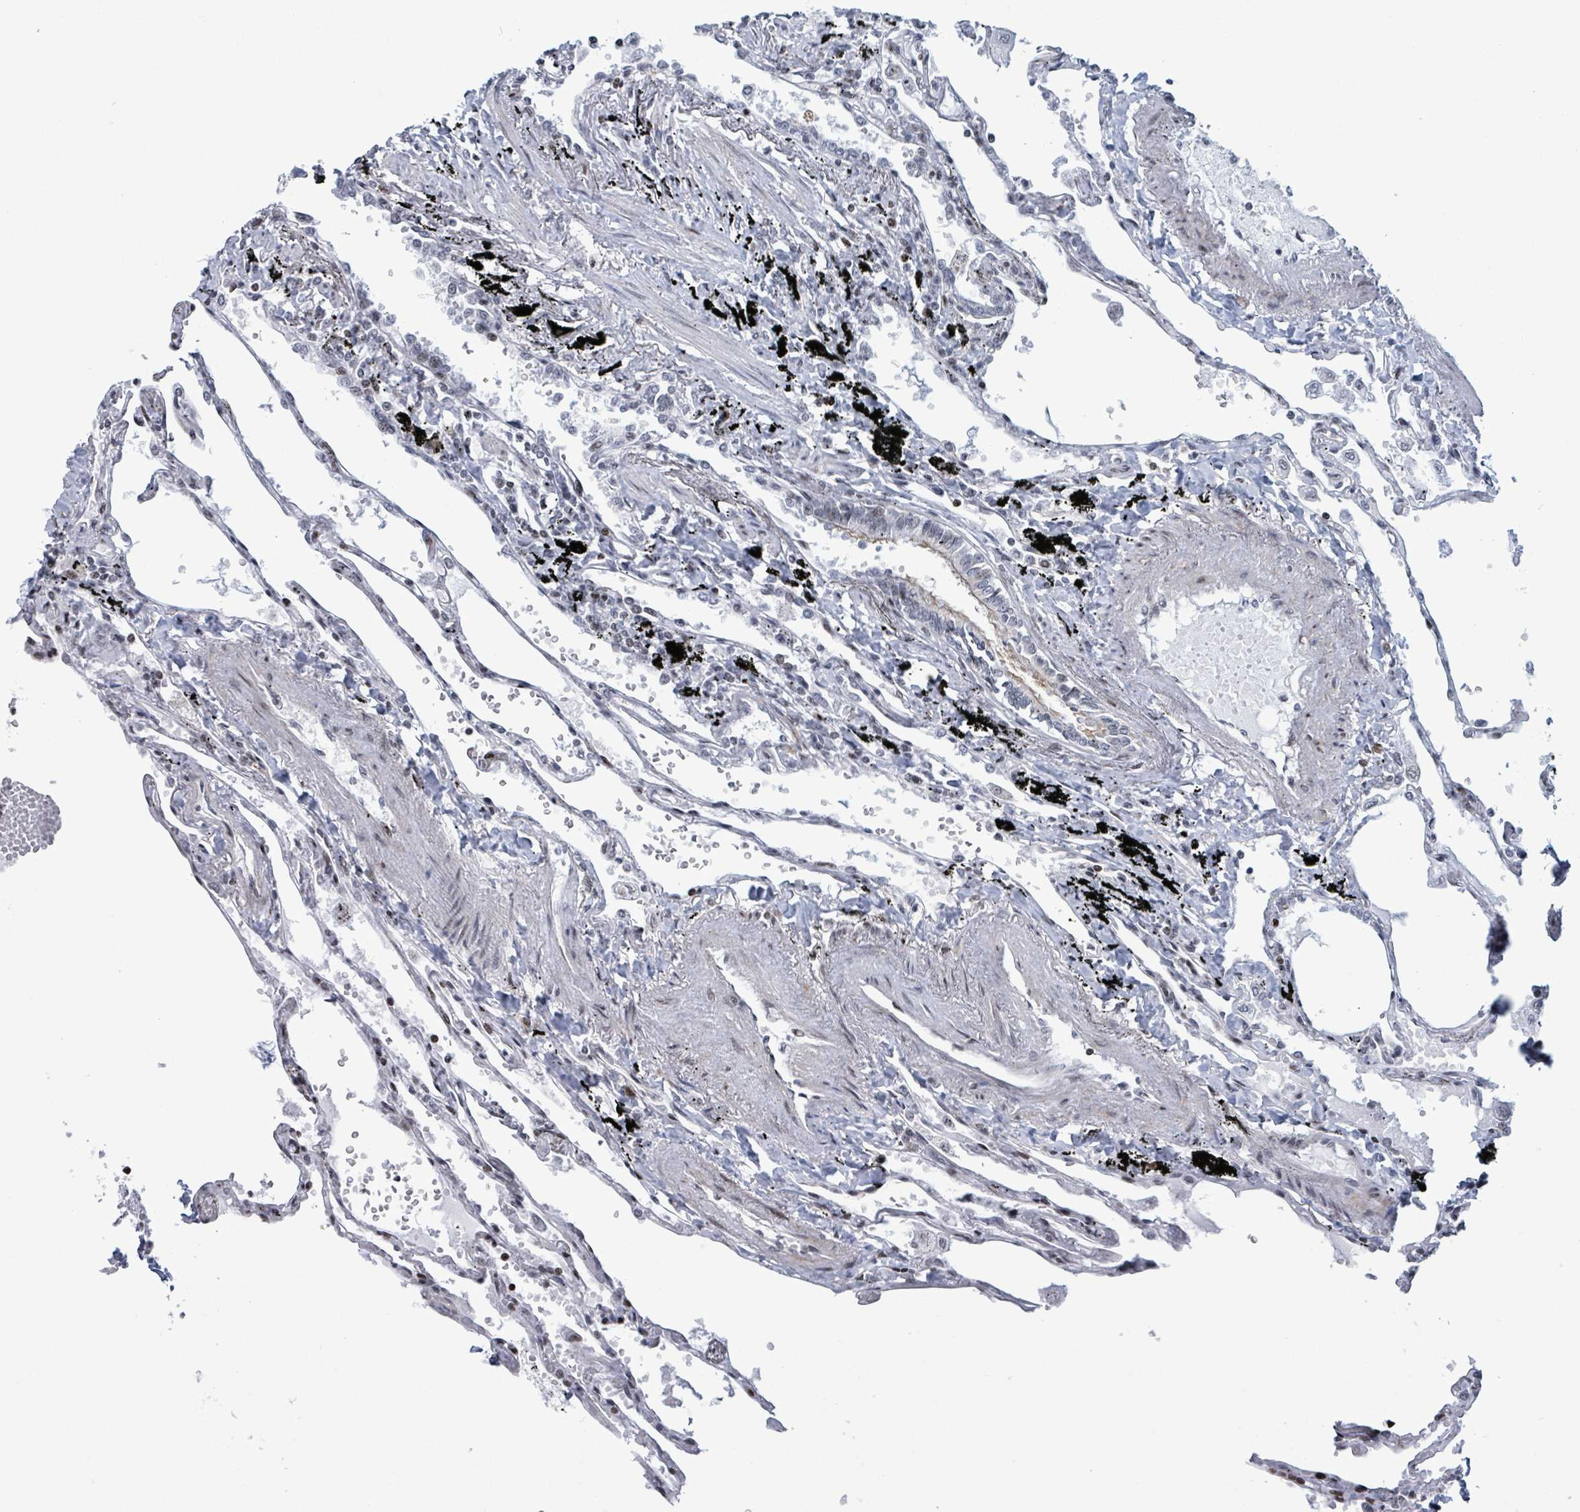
{"staining": {"intensity": "strong", "quantity": "<25%", "location": "nuclear"}, "tissue": "lung", "cell_type": "Alveolar cells", "image_type": "normal", "snomed": [{"axis": "morphology", "description": "Normal tissue, NOS"}, {"axis": "topography", "description": "Lung"}], "caption": "Protein expression by IHC exhibits strong nuclear staining in about <25% of alveolar cells in unremarkable lung.", "gene": "FNDC4", "patient": {"sex": "female", "age": 67}}